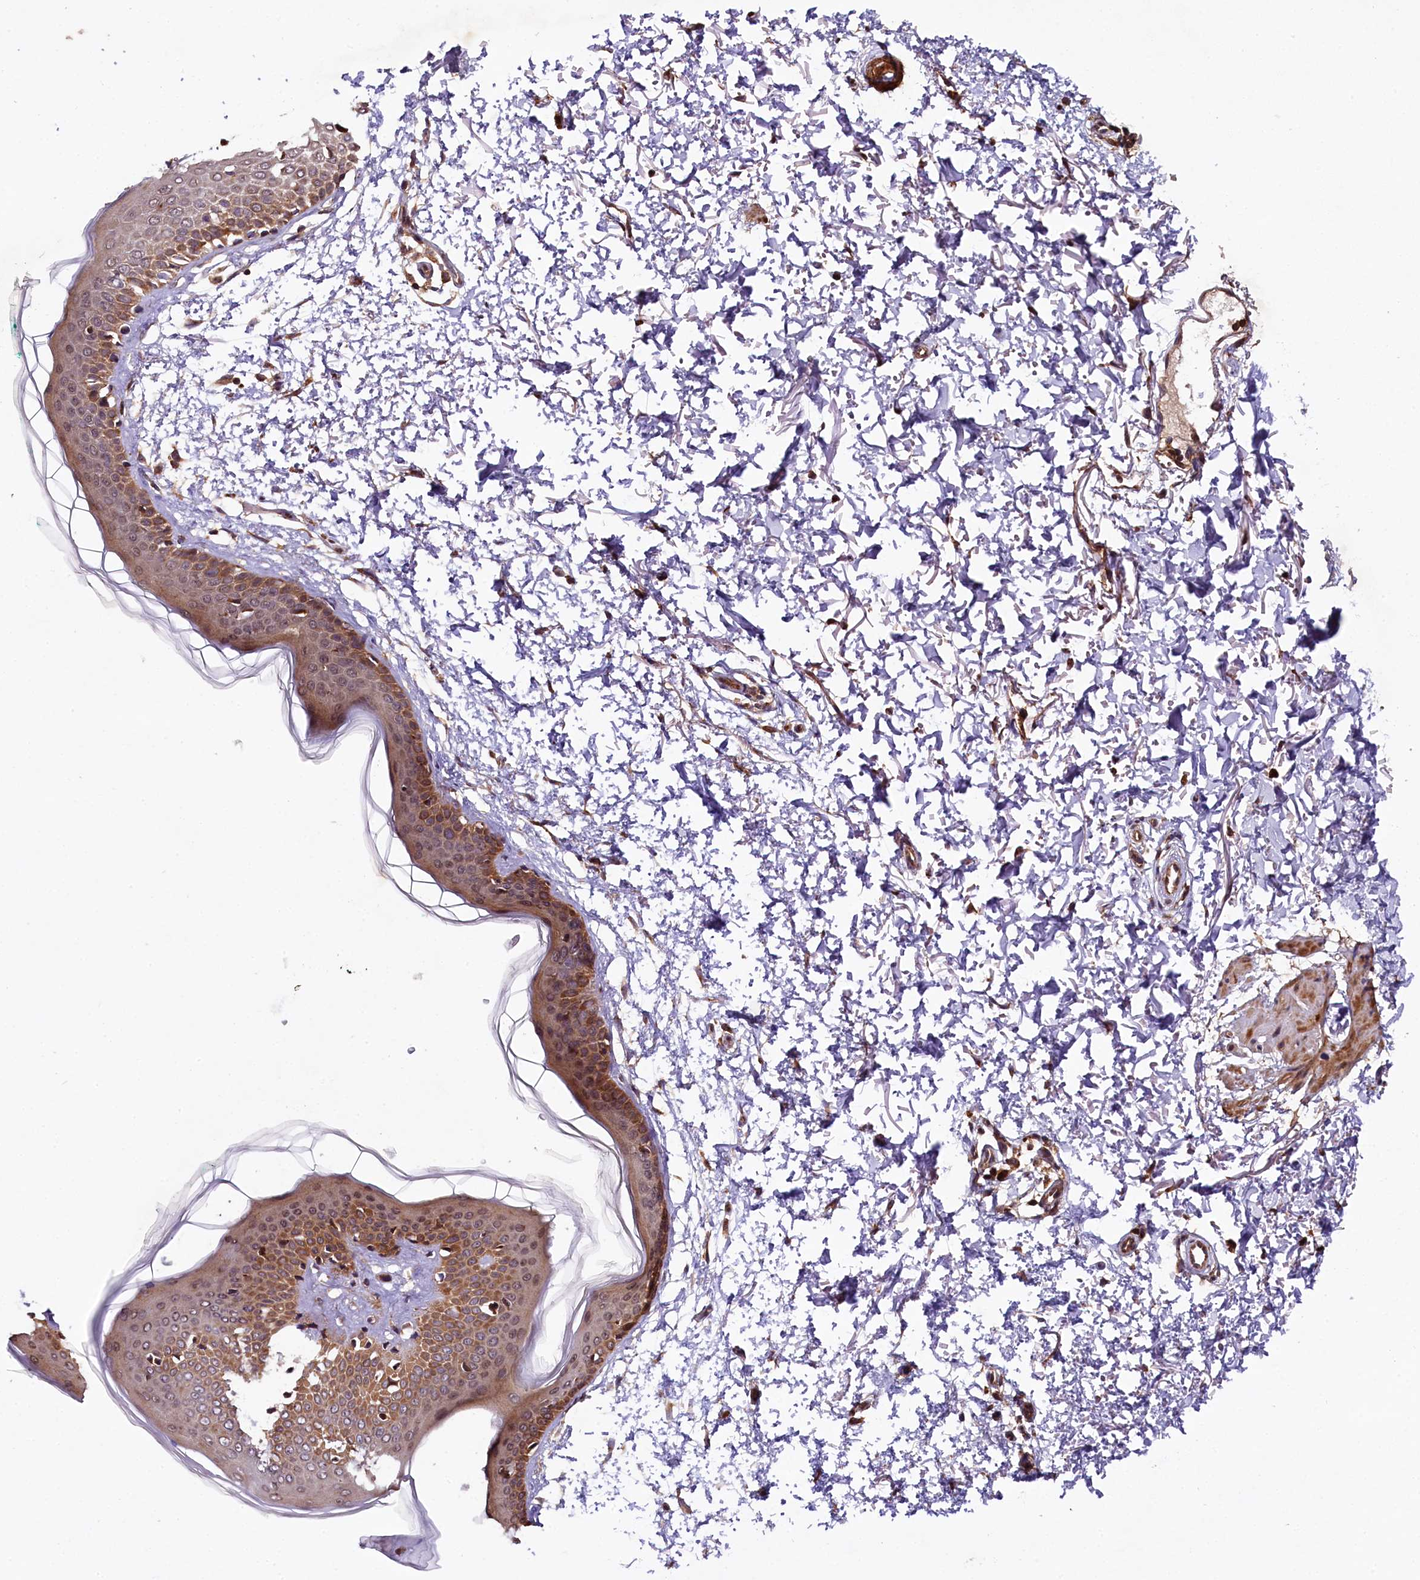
{"staining": {"intensity": "moderate", "quantity": ">75%", "location": "cytoplasmic/membranous"}, "tissue": "skin", "cell_type": "Fibroblasts", "image_type": "normal", "snomed": [{"axis": "morphology", "description": "Normal tissue, NOS"}, {"axis": "topography", "description": "Skin"}], "caption": "Moderate cytoplasmic/membranous staining for a protein is present in approximately >75% of fibroblasts of unremarkable skin using immunohistochemistry.", "gene": "DOHH", "patient": {"sex": "male", "age": 66}}